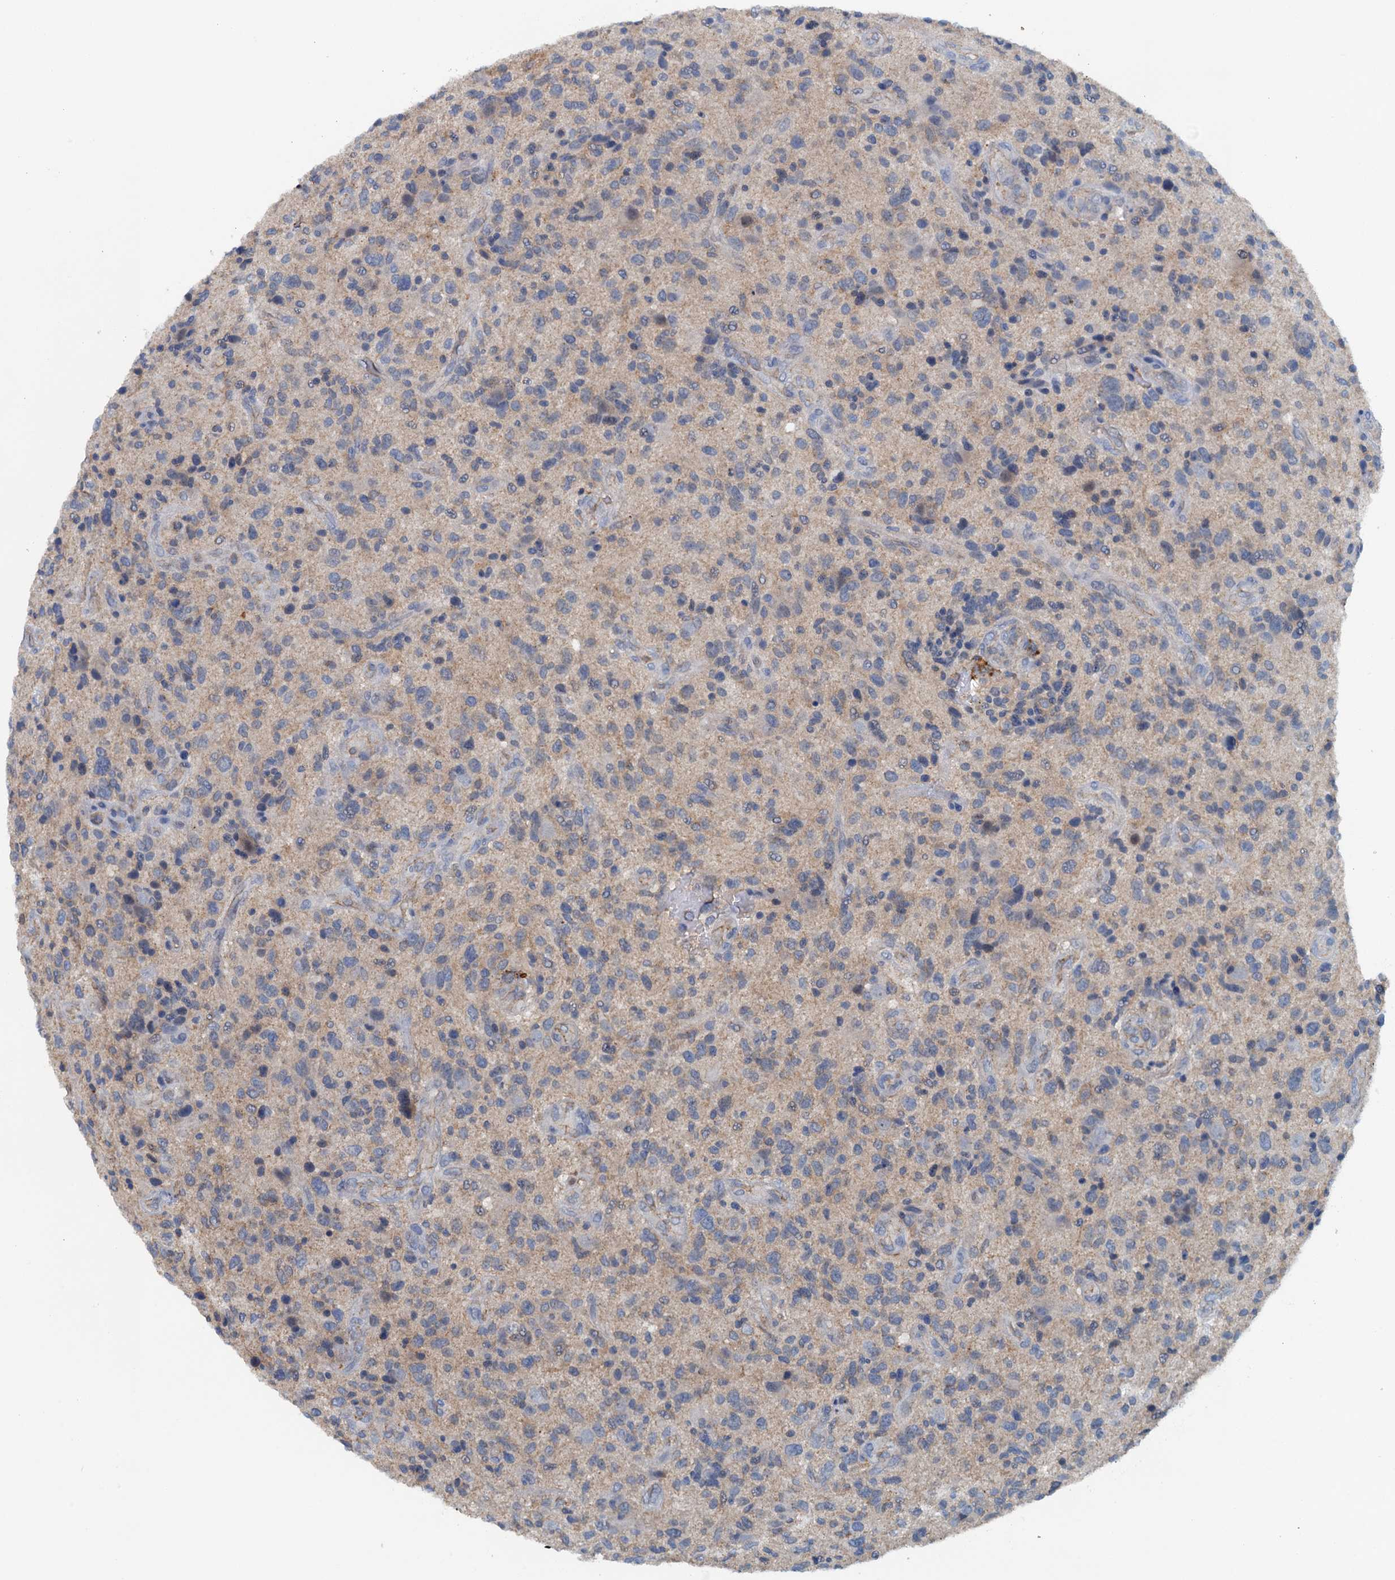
{"staining": {"intensity": "negative", "quantity": "none", "location": "none"}, "tissue": "glioma", "cell_type": "Tumor cells", "image_type": "cancer", "snomed": [{"axis": "morphology", "description": "Glioma, malignant, High grade"}, {"axis": "topography", "description": "Brain"}], "caption": "Immunohistochemistry histopathology image of high-grade glioma (malignant) stained for a protein (brown), which reveals no staining in tumor cells.", "gene": "THAP10", "patient": {"sex": "male", "age": 47}}